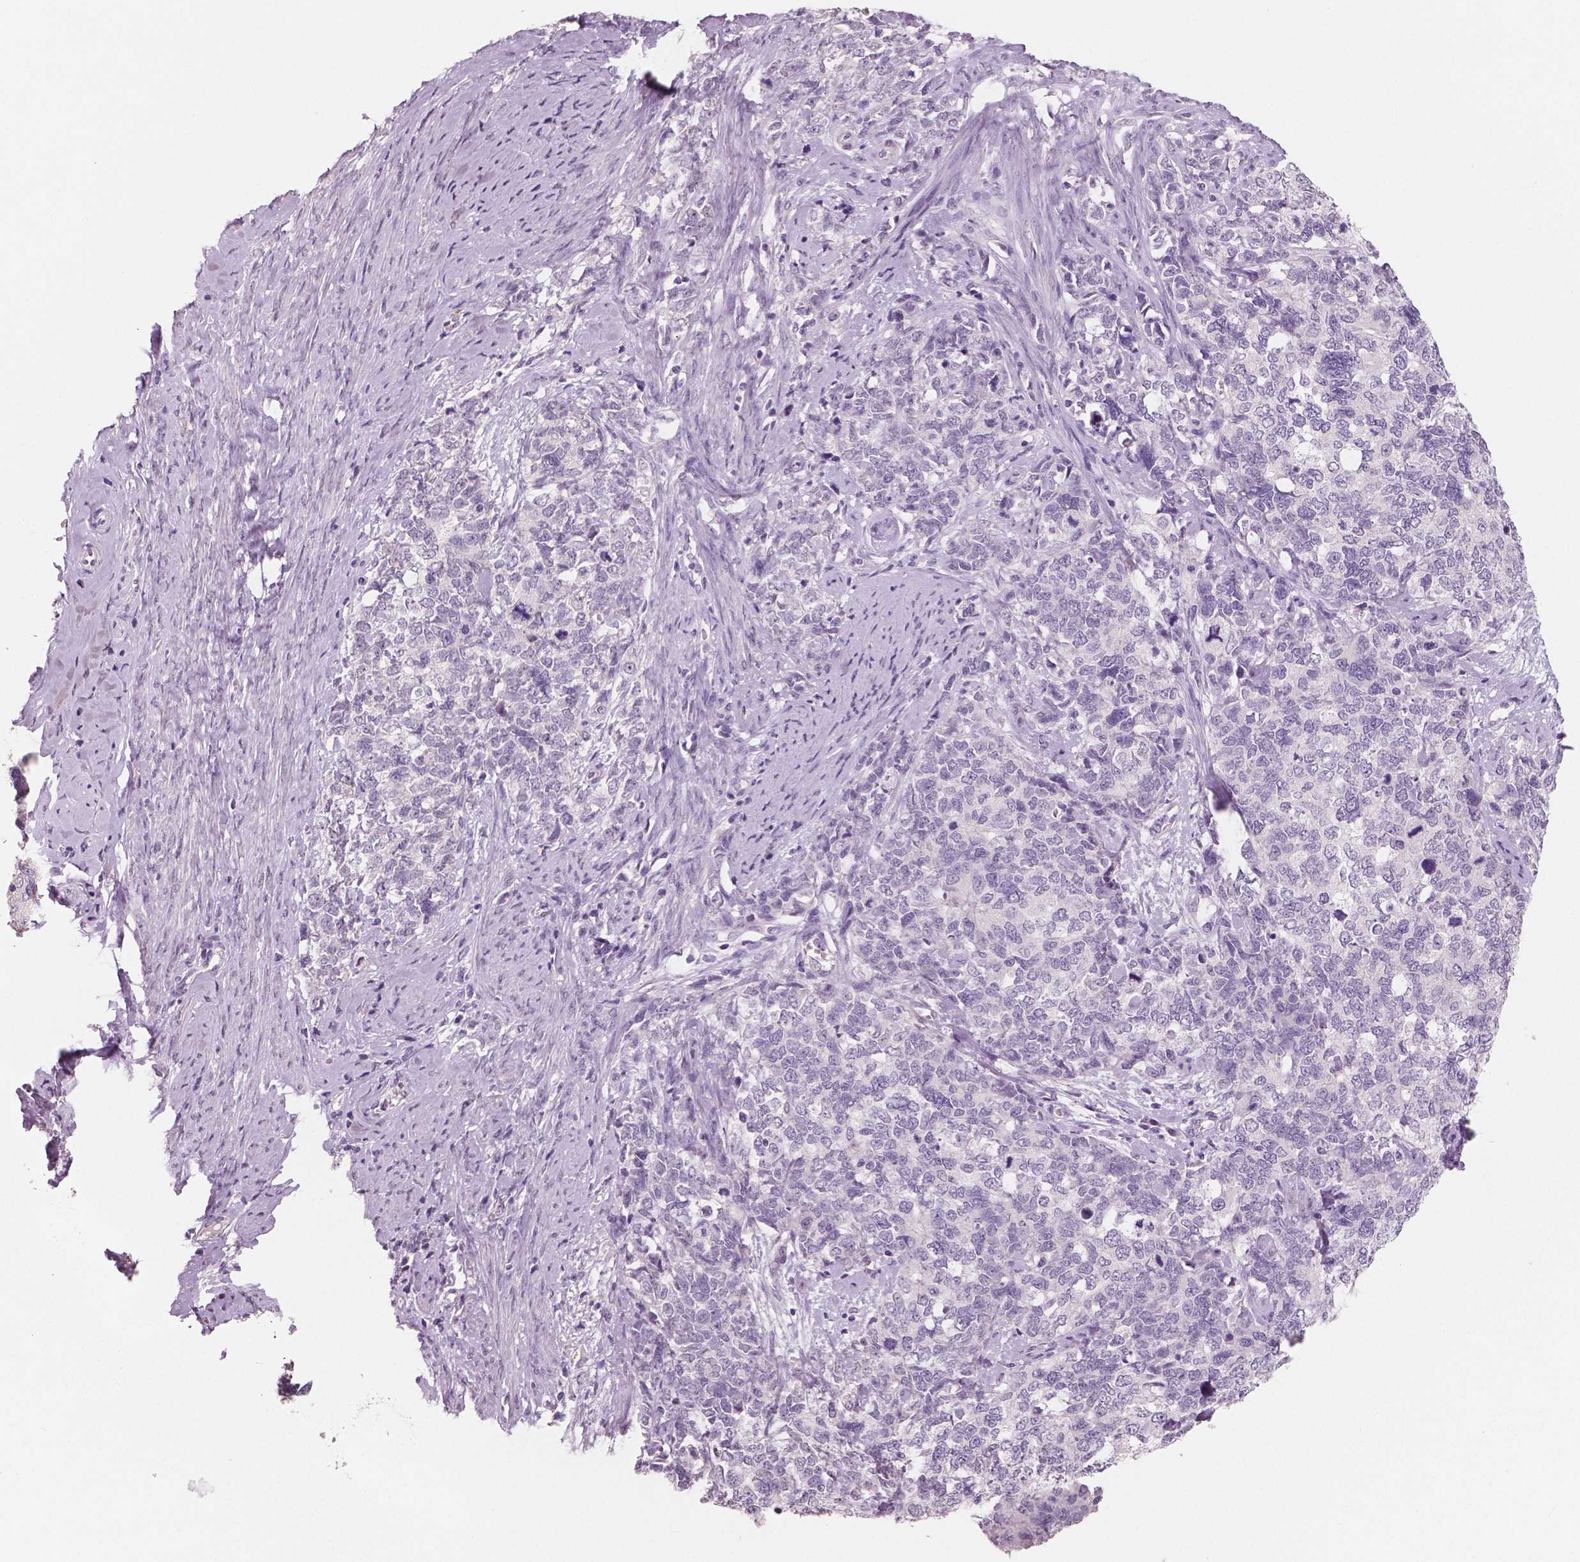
{"staining": {"intensity": "negative", "quantity": "none", "location": "none"}, "tissue": "cervical cancer", "cell_type": "Tumor cells", "image_type": "cancer", "snomed": [{"axis": "morphology", "description": "Squamous cell carcinoma, NOS"}, {"axis": "topography", "description": "Cervix"}], "caption": "Cervical cancer stained for a protein using immunohistochemistry (IHC) exhibits no expression tumor cells.", "gene": "NECAB1", "patient": {"sex": "female", "age": 63}}